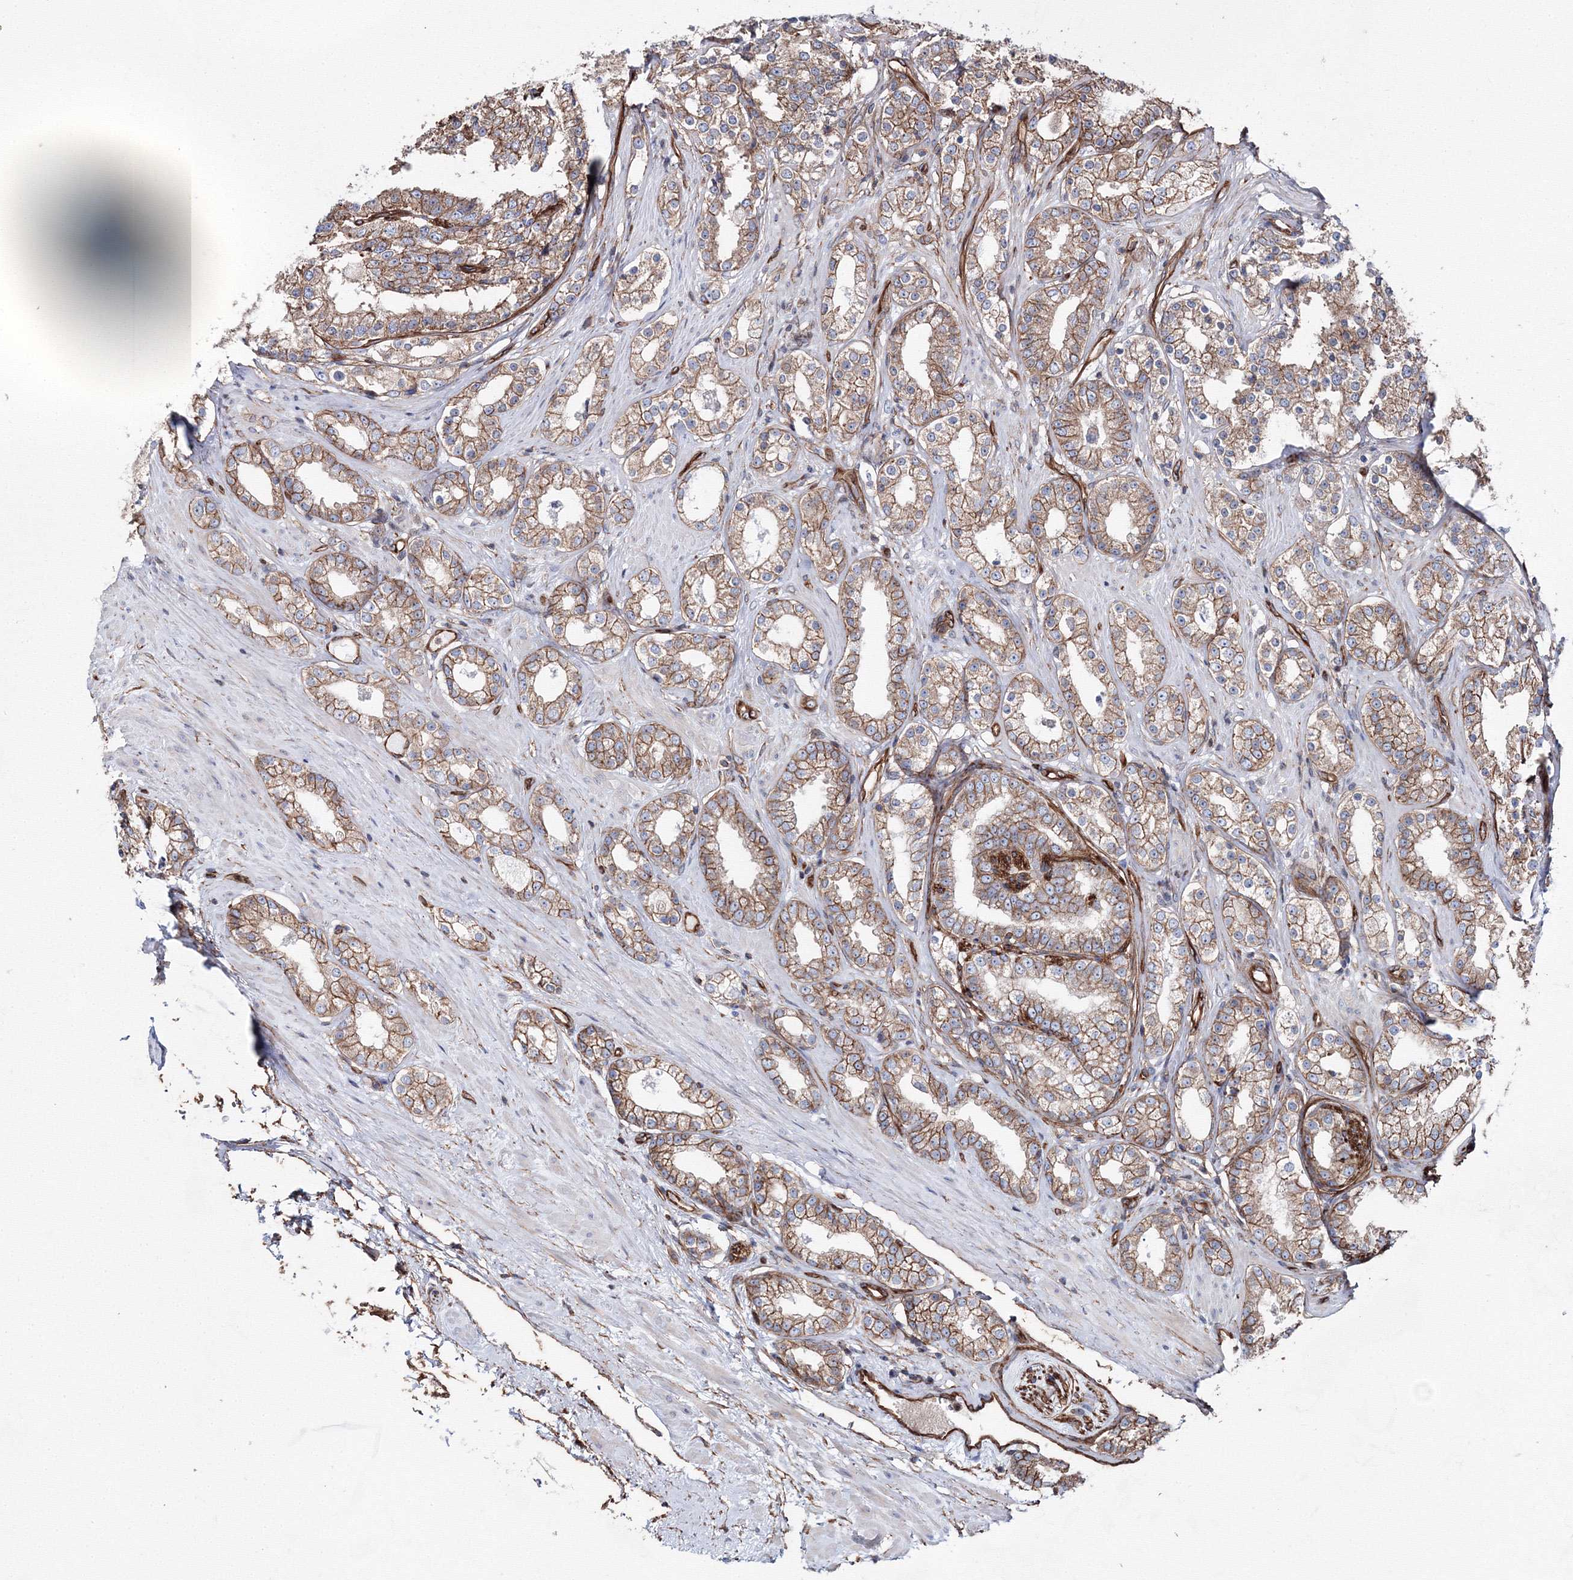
{"staining": {"intensity": "moderate", "quantity": ">75%", "location": "cytoplasmic/membranous"}, "tissue": "prostate cancer", "cell_type": "Tumor cells", "image_type": "cancer", "snomed": [{"axis": "morphology", "description": "Normal tissue, NOS"}, {"axis": "morphology", "description": "Adenocarcinoma, High grade"}, {"axis": "topography", "description": "Prostate"}], "caption": "IHC of adenocarcinoma (high-grade) (prostate) shows medium levels of moderate cytoplasmic/membranous positivity in approximately >75% of tumor cells.", "gene": "ANKRD37", "patient": {"sex": "male", "age": 83}}